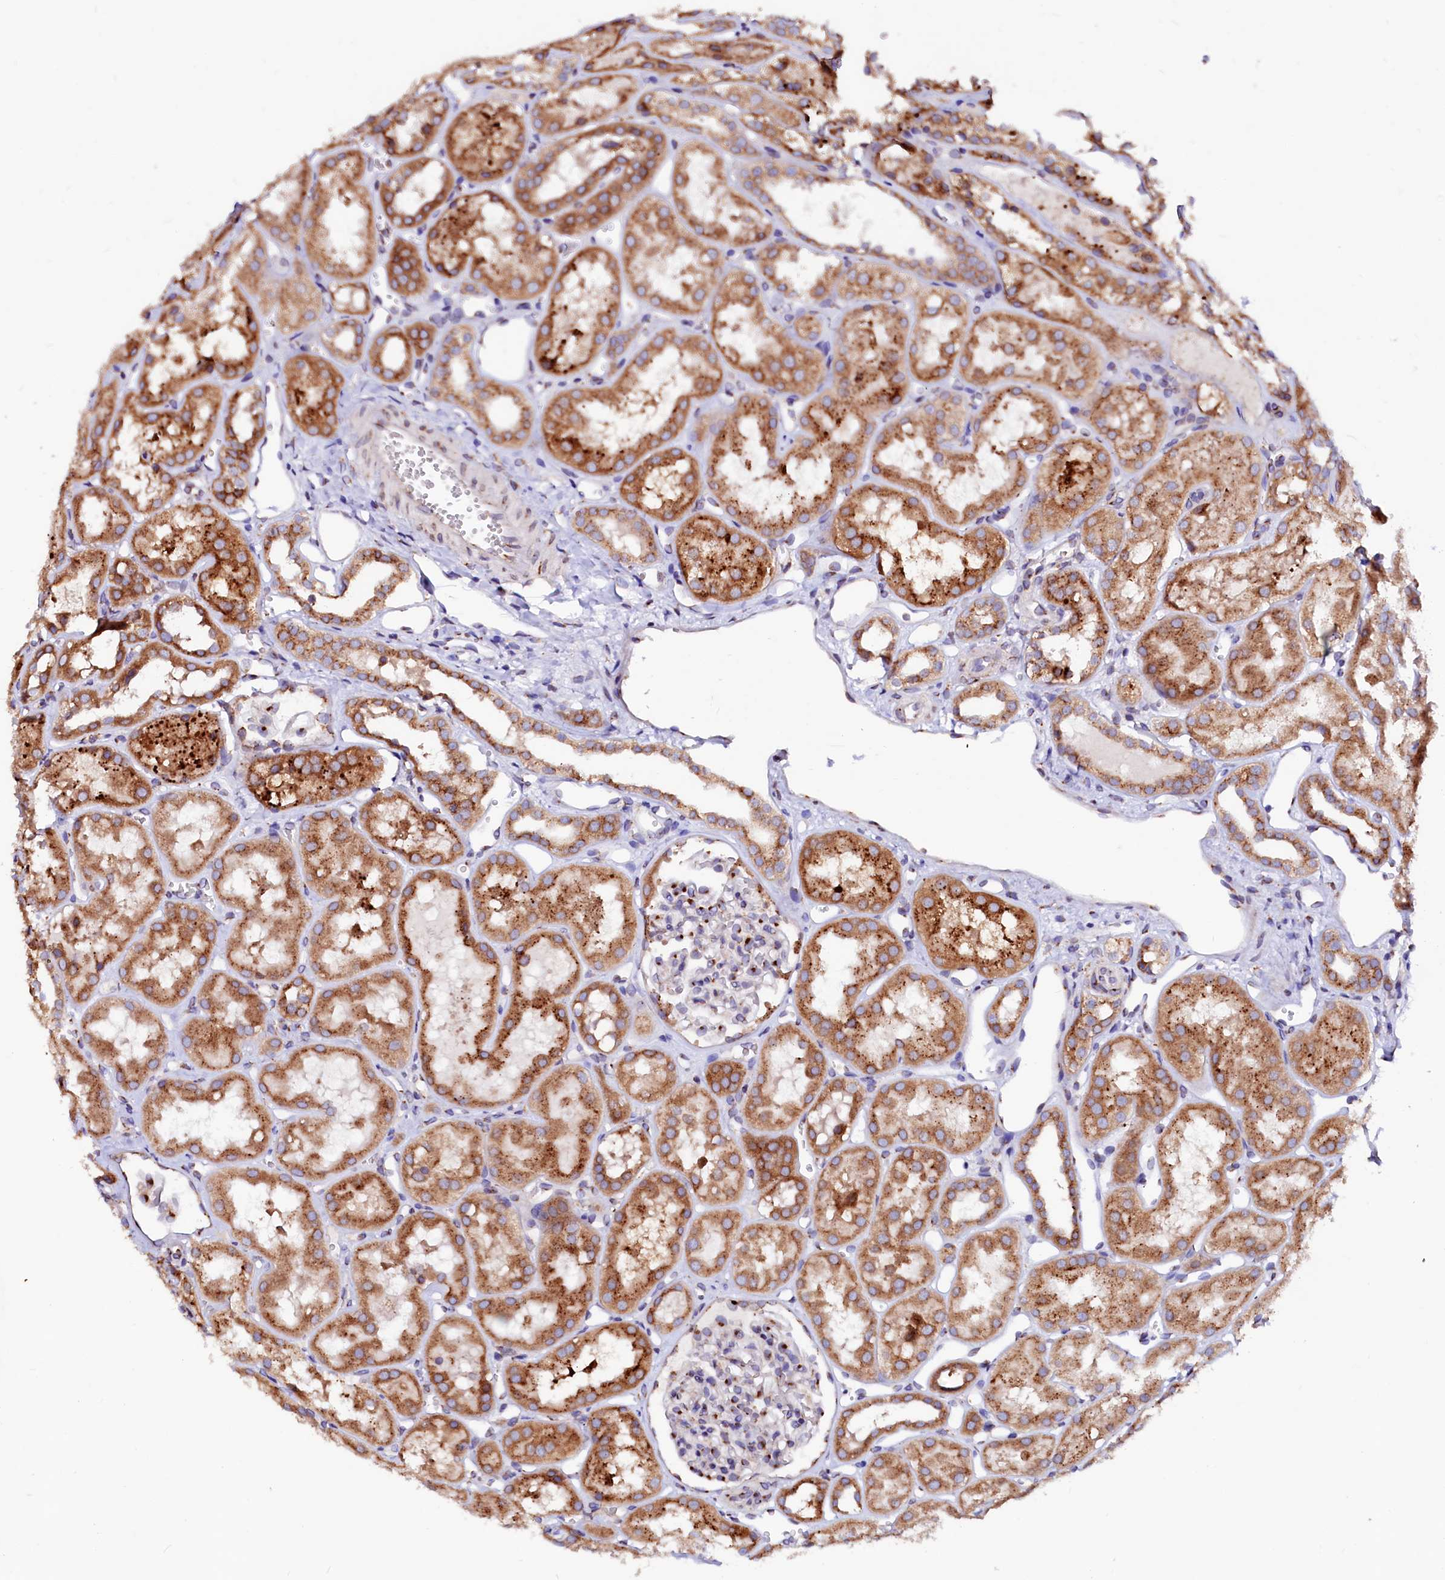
{"staining": {"intensity": "moderate", "quantity": "25%-75%", "location": "cytoplasmic/membranous"}, "tissue": "kidney", "cell_type": "Cells in glomeruli", "image_type": "normal", "snomed": [{"axis": "morphology", "description": "Normal tissue, NOS"}, {"axis": "topography", "description": "Kidney"}], "caption": "Kidney stained for a protein (brown) displays moderate cytoplasmic/membranous positive expression in approximately 25%-75% of cells in glomeruli.", "gene": "LMAN1", "patient": {"sex": "male", "age": 16}}